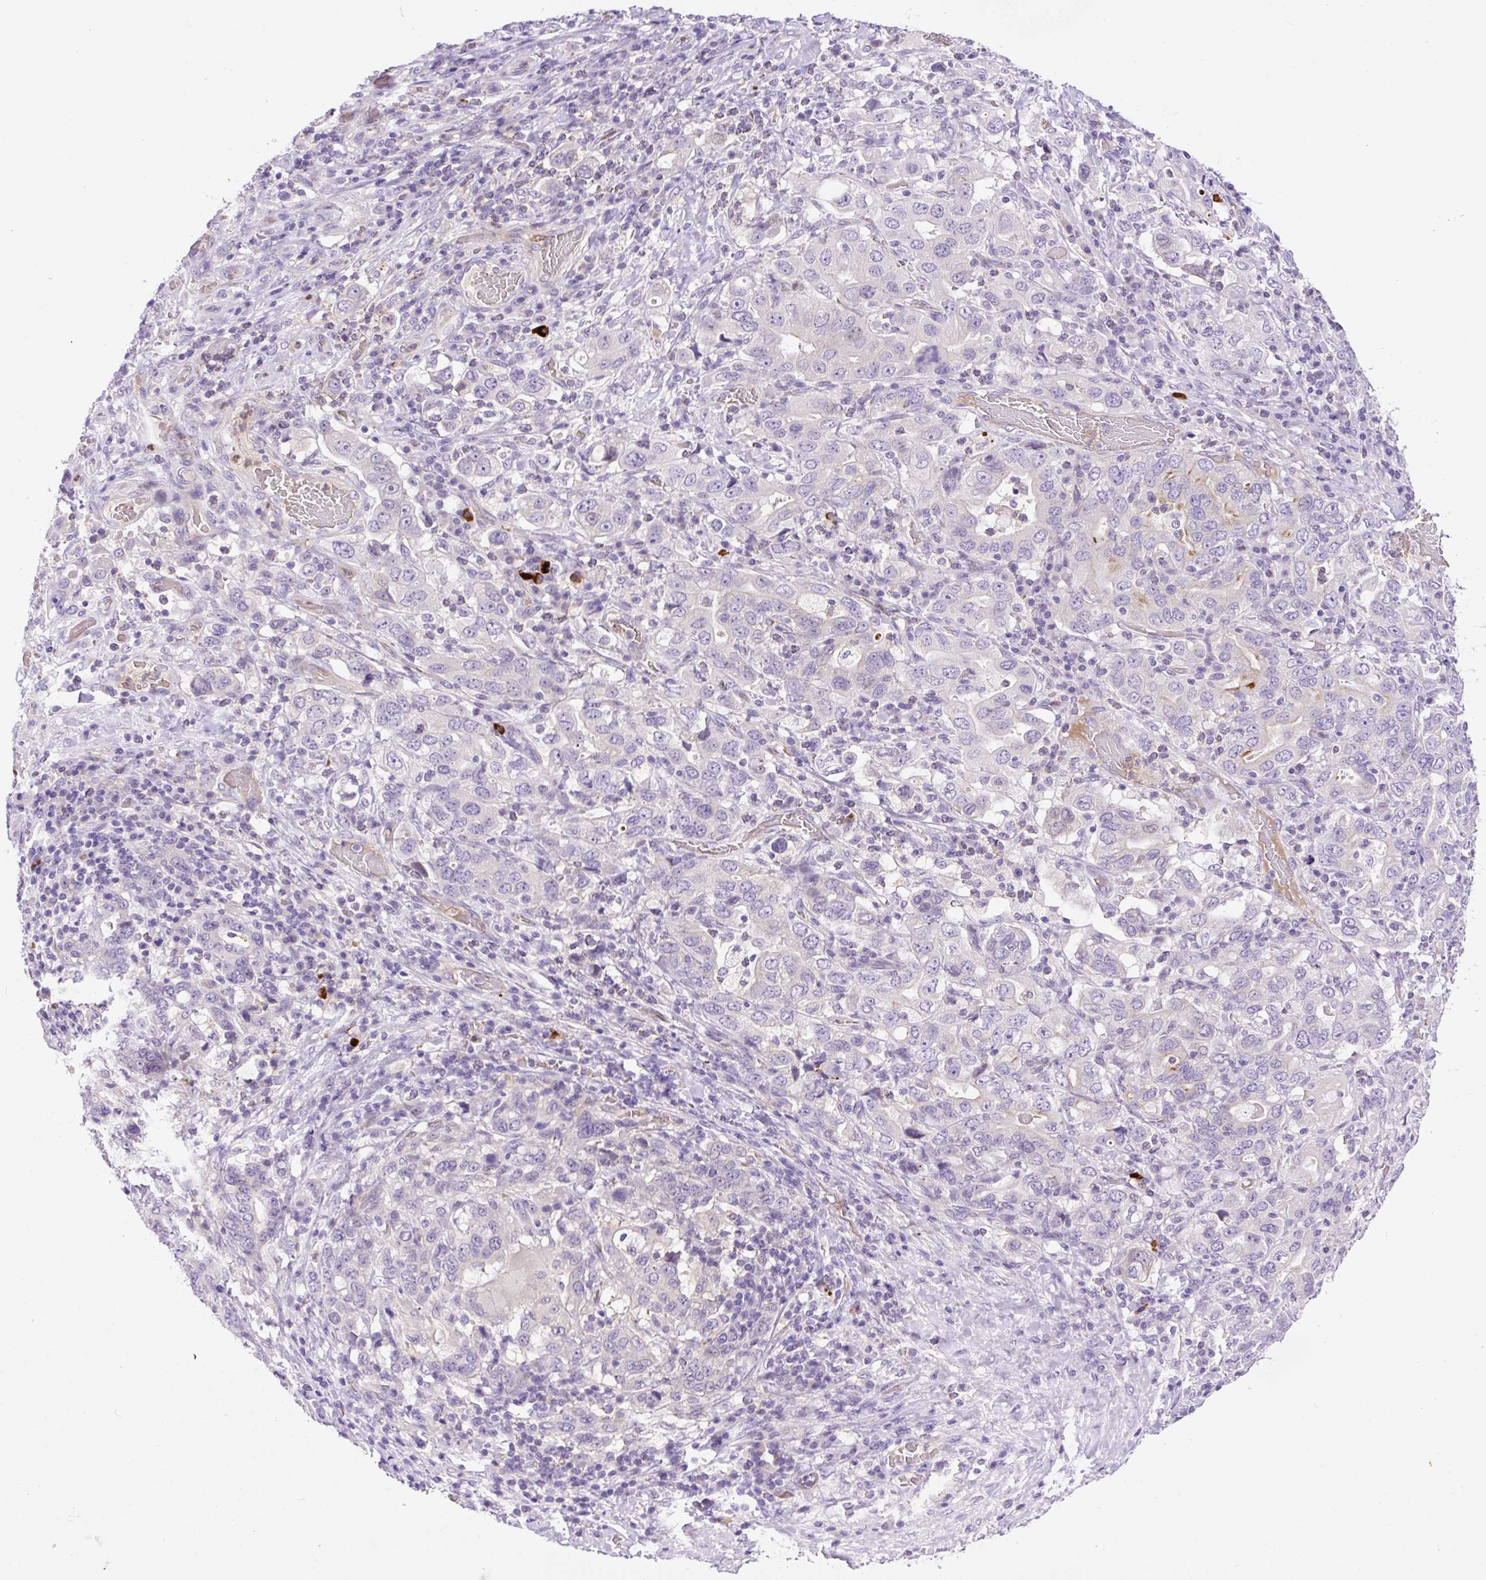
{"staining": {"intensity": "negative", "quantity": "none", "location": "none"}, "tissue": "stomach cancer", "cell_type": "Tumor cells", "image_type": "cancer", "snomed": [{"axis": "morphology", "description": "Adenocarcinoma, NOS"}, {"axis": "topography", "description": "Stomach, upper"}, {"axis": "topography", "description": "Stomach"}], "caption": "Immunohistochemistry (IHC) image of stomach cancer stained for a protein (brown), which displays no staining in tumor cells.", "gene": "LHFPL5", "patient": {"sex": "male", "age": 62}}